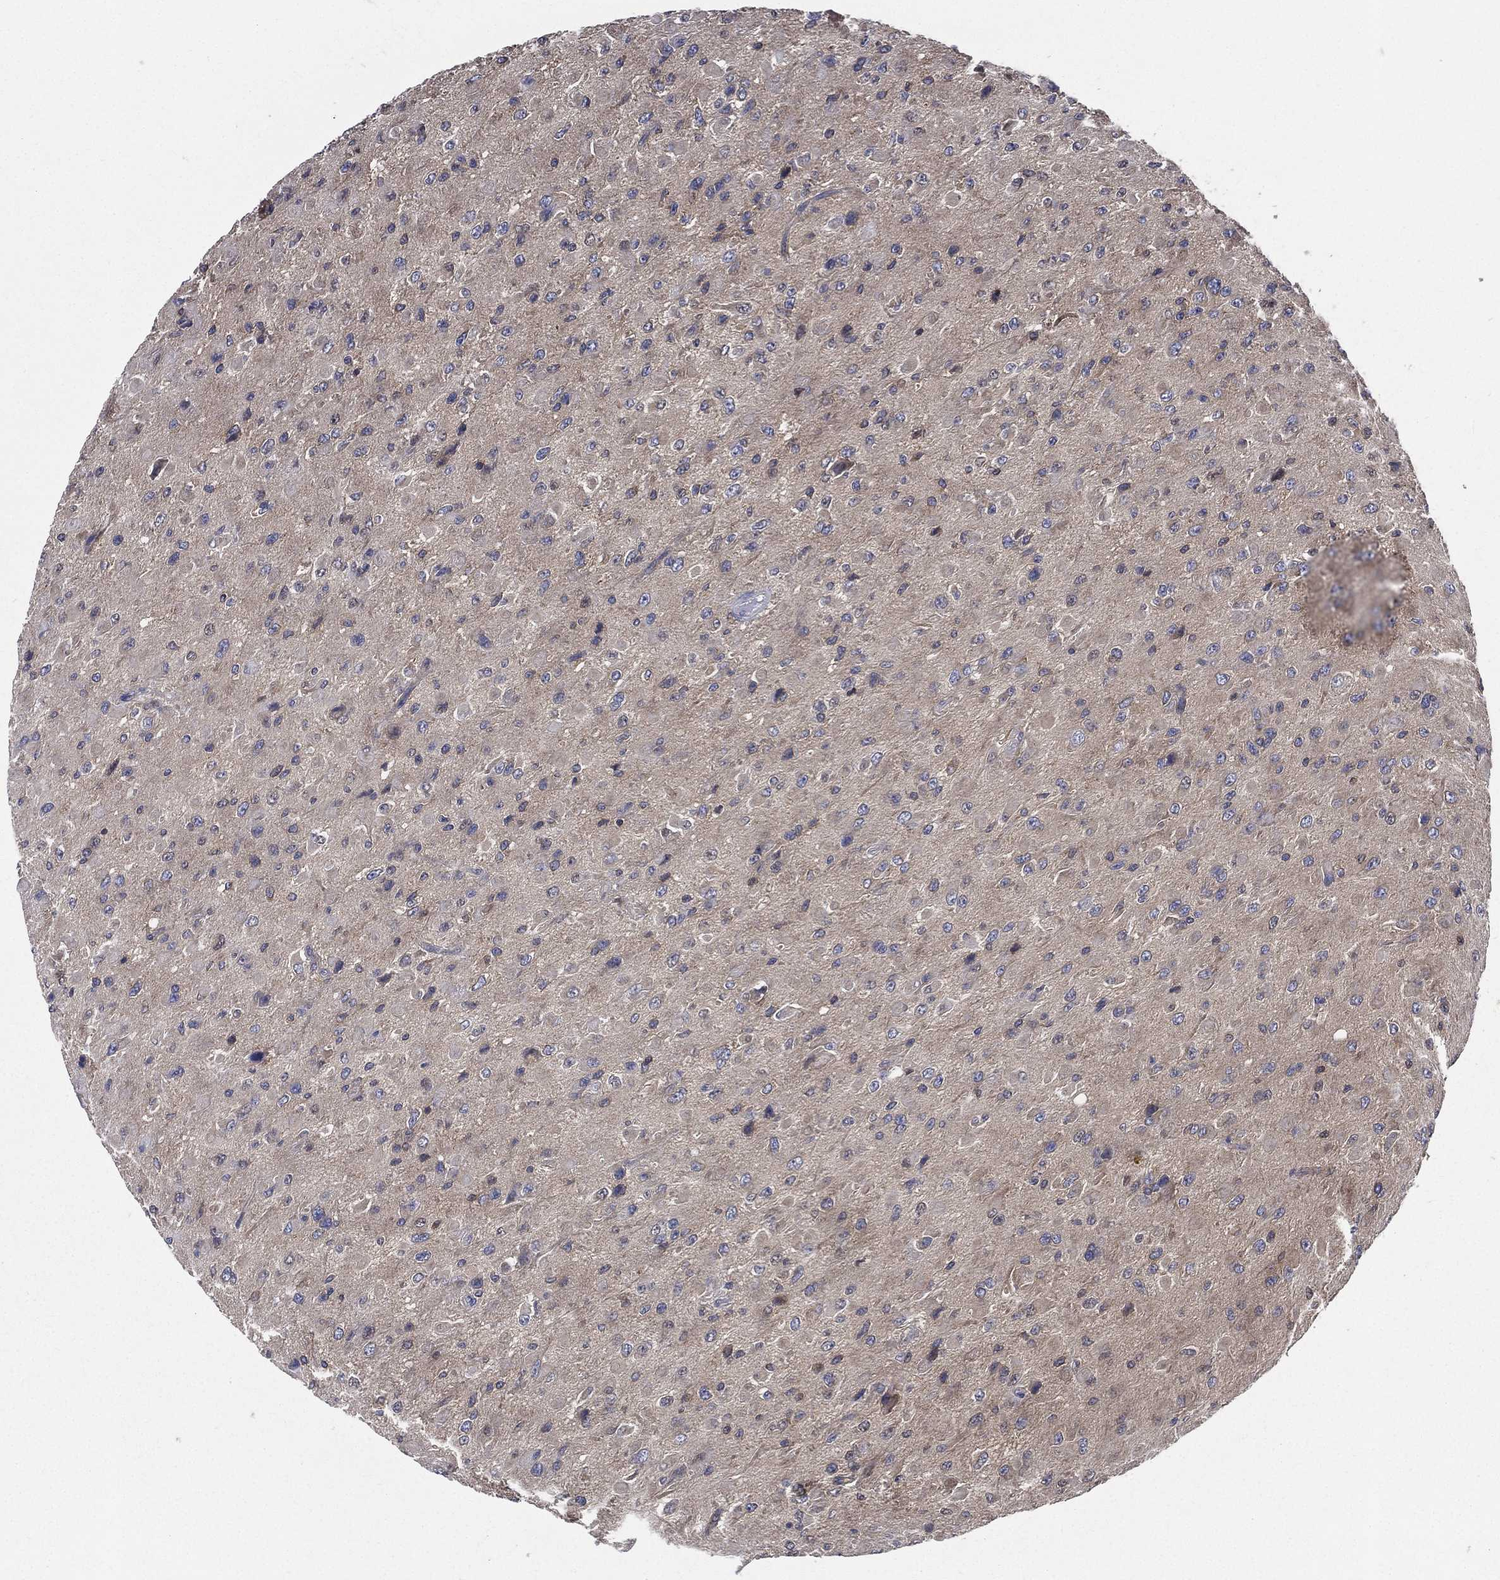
{"staining": {"intensity": "moderate", "quantity": "25%-75%", "location": "cytoplasmic/membranous"}, "tissue": "glioma", "cell_type": "Tumor cells", "image_type": "cancer", "snomed": [{"axis": "morphology", "description": "Glioma, malignant, High grade"}, {"axis": "topography", "description": "Cerebral cortex"}], "caption": "Human glioma stained for a protein (brown) shows moderate cytoplasmic/membranous positive staining in about 25%-75% of tumor cells.", "gene": "SMPD3", "patient": {"sex": "male", "age": 35}}